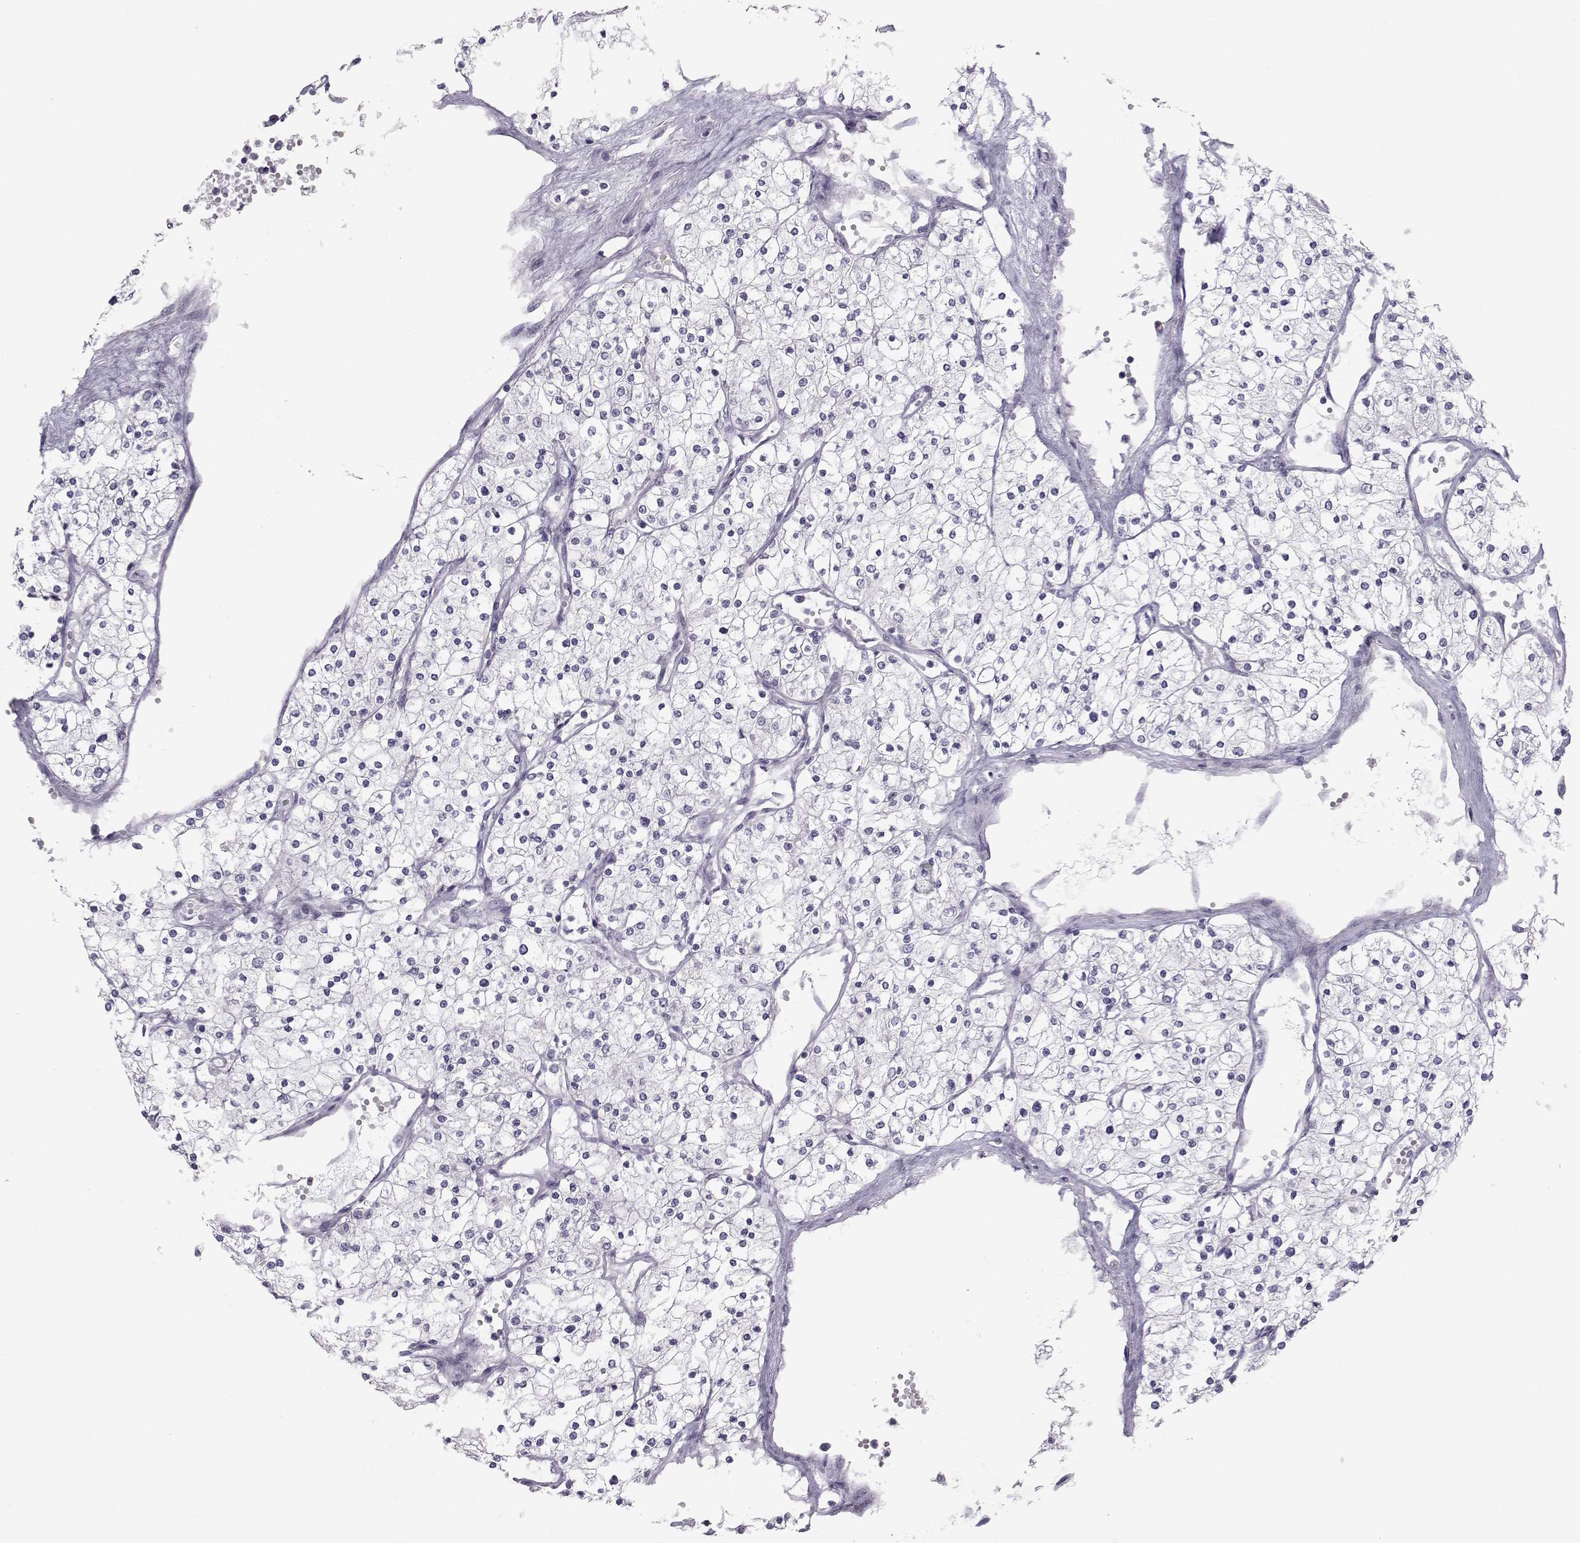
{"staining": {"intensity": "negative", "quantity": "none", "location": "none"}, "tissue": "renal cancer", "cell_type": "Tumor cells", "image_type": "cancer", "snomed": [{"axis": "morphology", "description": "Adenocarcinoma, NOS"}, {"axis": "topography", "description": "Kidney"}], "caption": "IHC of human renal cancer (adenocarcinoma) shows no staining in tumor cells.", "gene": "GARIN3", "patient": {"sex": "male", "age": 80}}